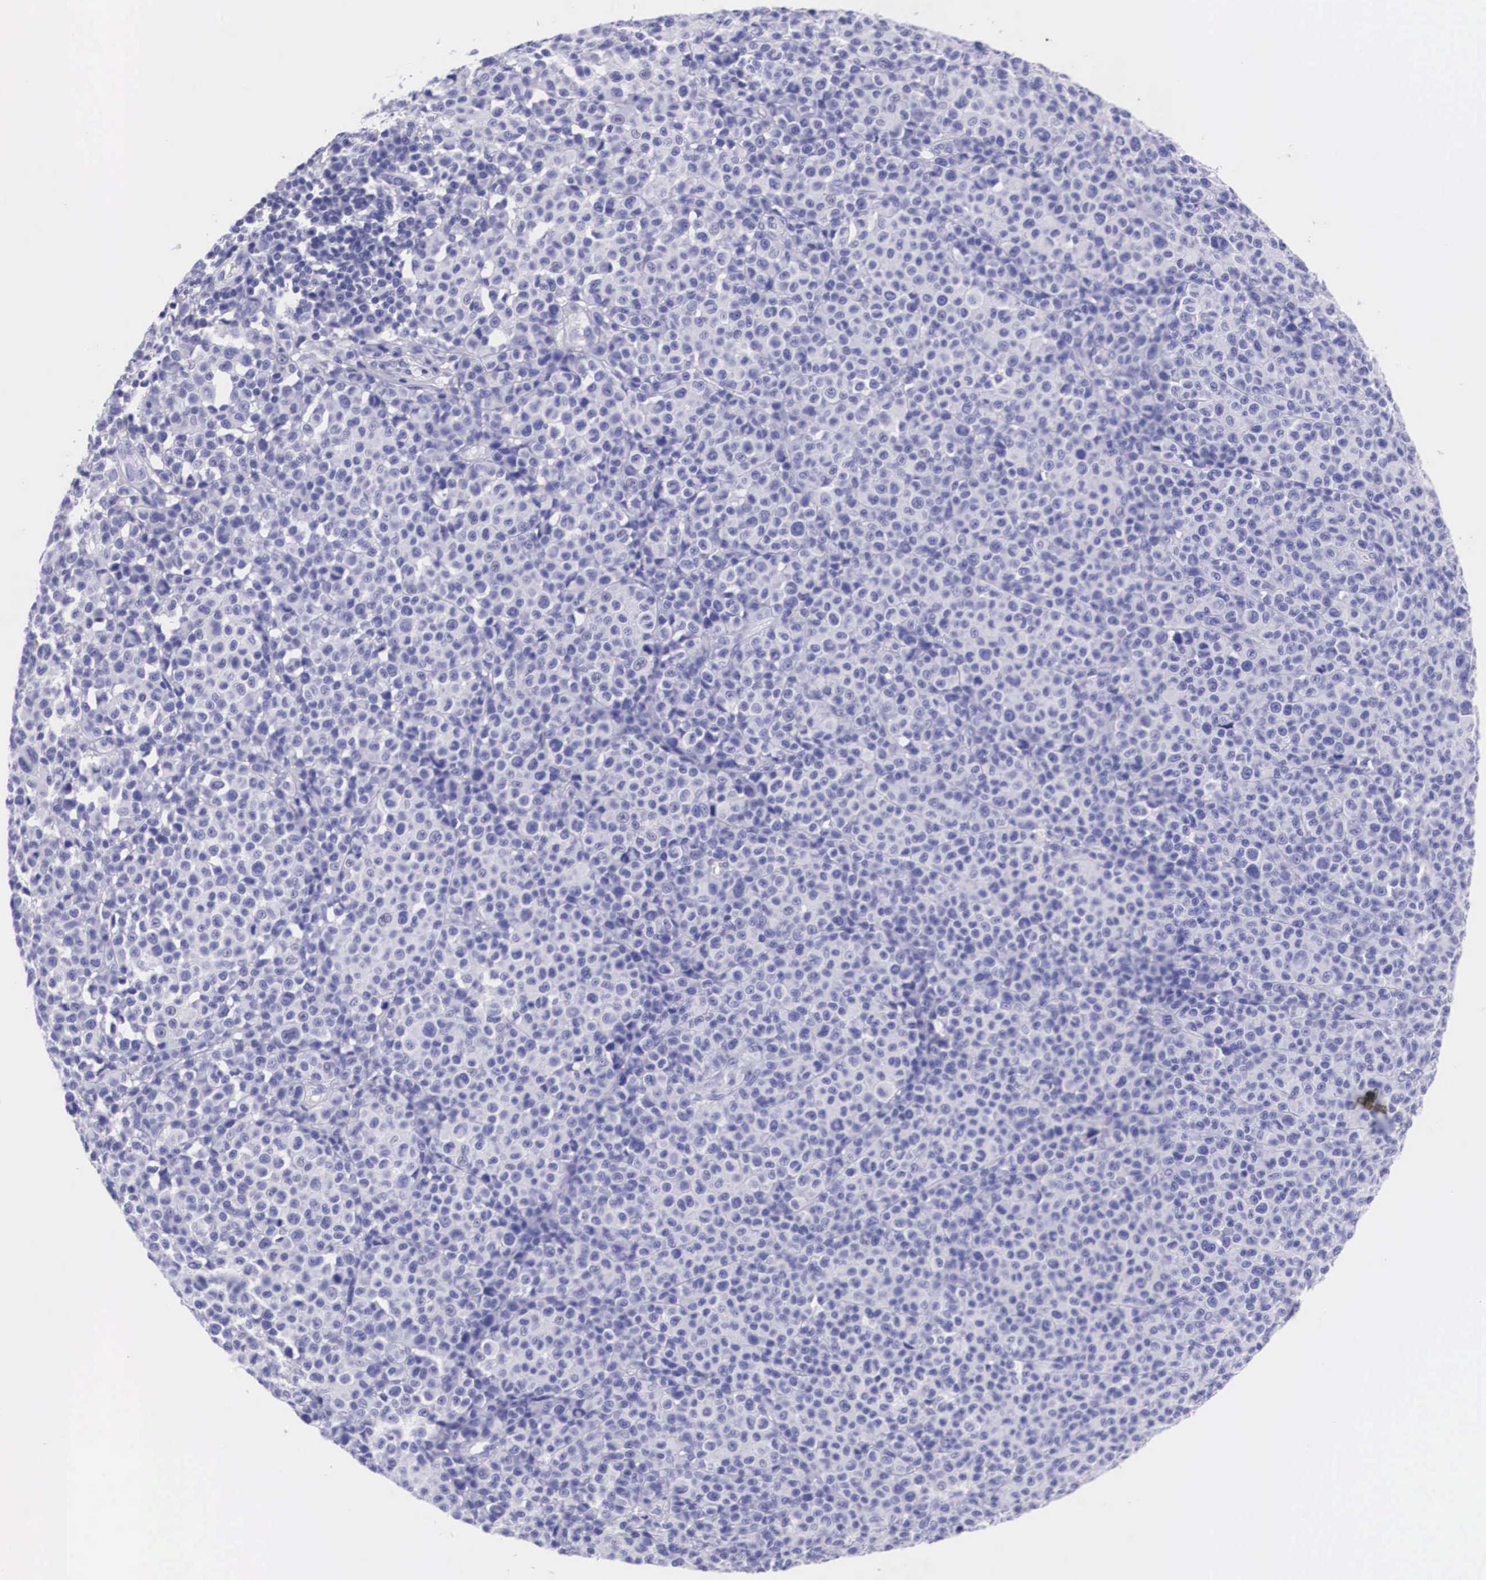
{"staining": {"intensity": "negative", "quantity": "none", "location": "none"}, "tissue": "melanoma", "cell_type": "Tumor cells", "image_type": "cancer", "snomed": [{"axis": "morphology", "description": "Malignant melanoma, Metastatic site"}, {"axis": "topography", "description": "Skin"}], "caption": "Tumor cells are negative for protein expression in human melanoma. Brightfield microscopy of immunohistochemistry stained with DAB (brown) and hematoxylin (blue), captured at high magnification.", "gene": "PLG", "patient": {"sex": "male", "age": 32}}